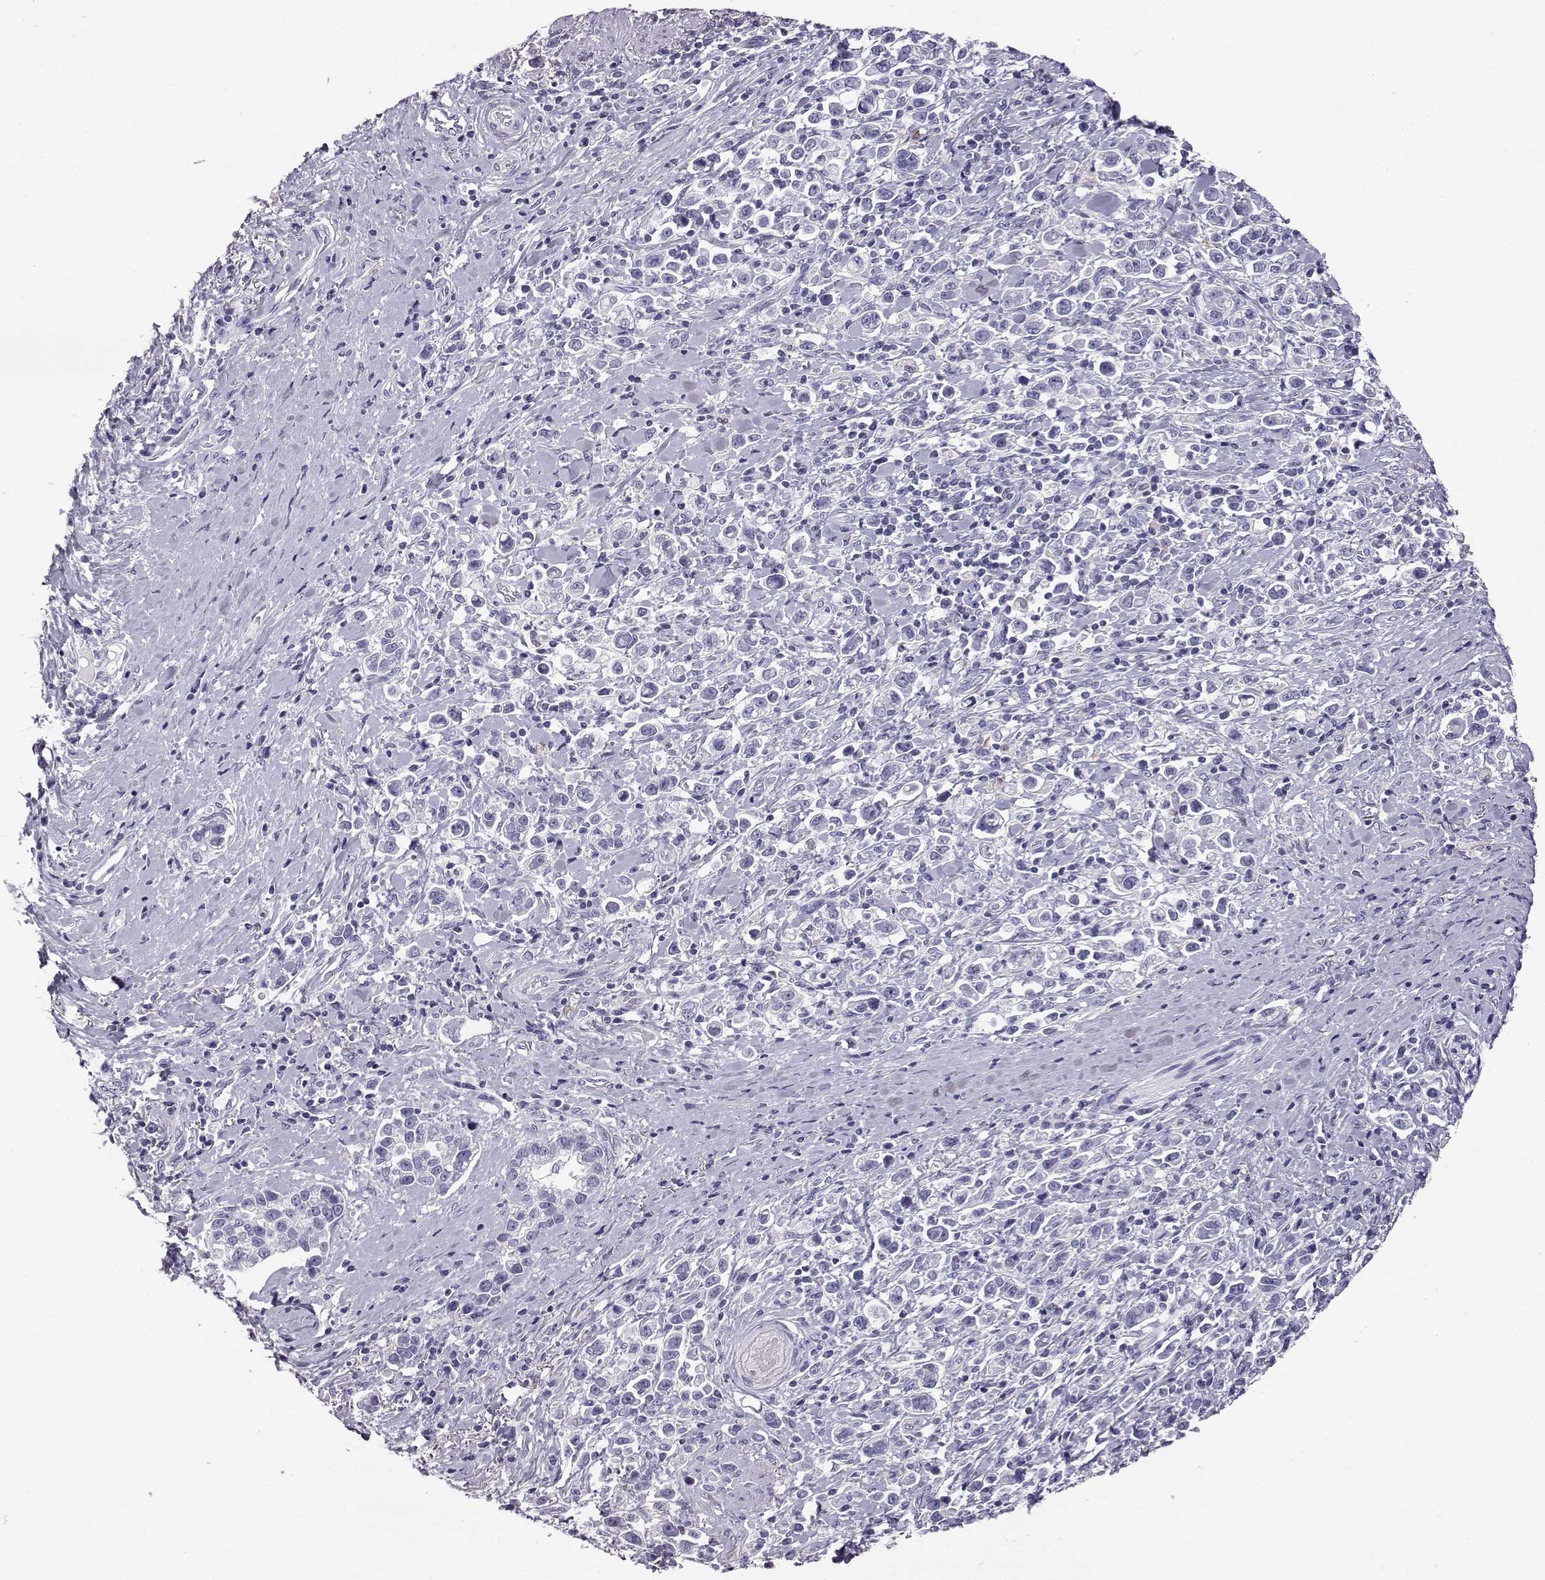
{"staining": {"intensity": "negative", "quantity": "none", "location": "none"}, "tissue": "stomach cancer", "cell_type": "Tumor cells", "image_type": "cancer", "snomed": [{"axis": "morphology", "description": "Adenocarcinoma, NOS"}, {"axis": "topography", "description": "Stomach"}], "caption": "DAB immunohistochemical staining of stomach adenocarcinoma shows no significant staining in tumor cells.", "gene": "AKR1B1", "patient": {"sex": "male", "age": 93}}